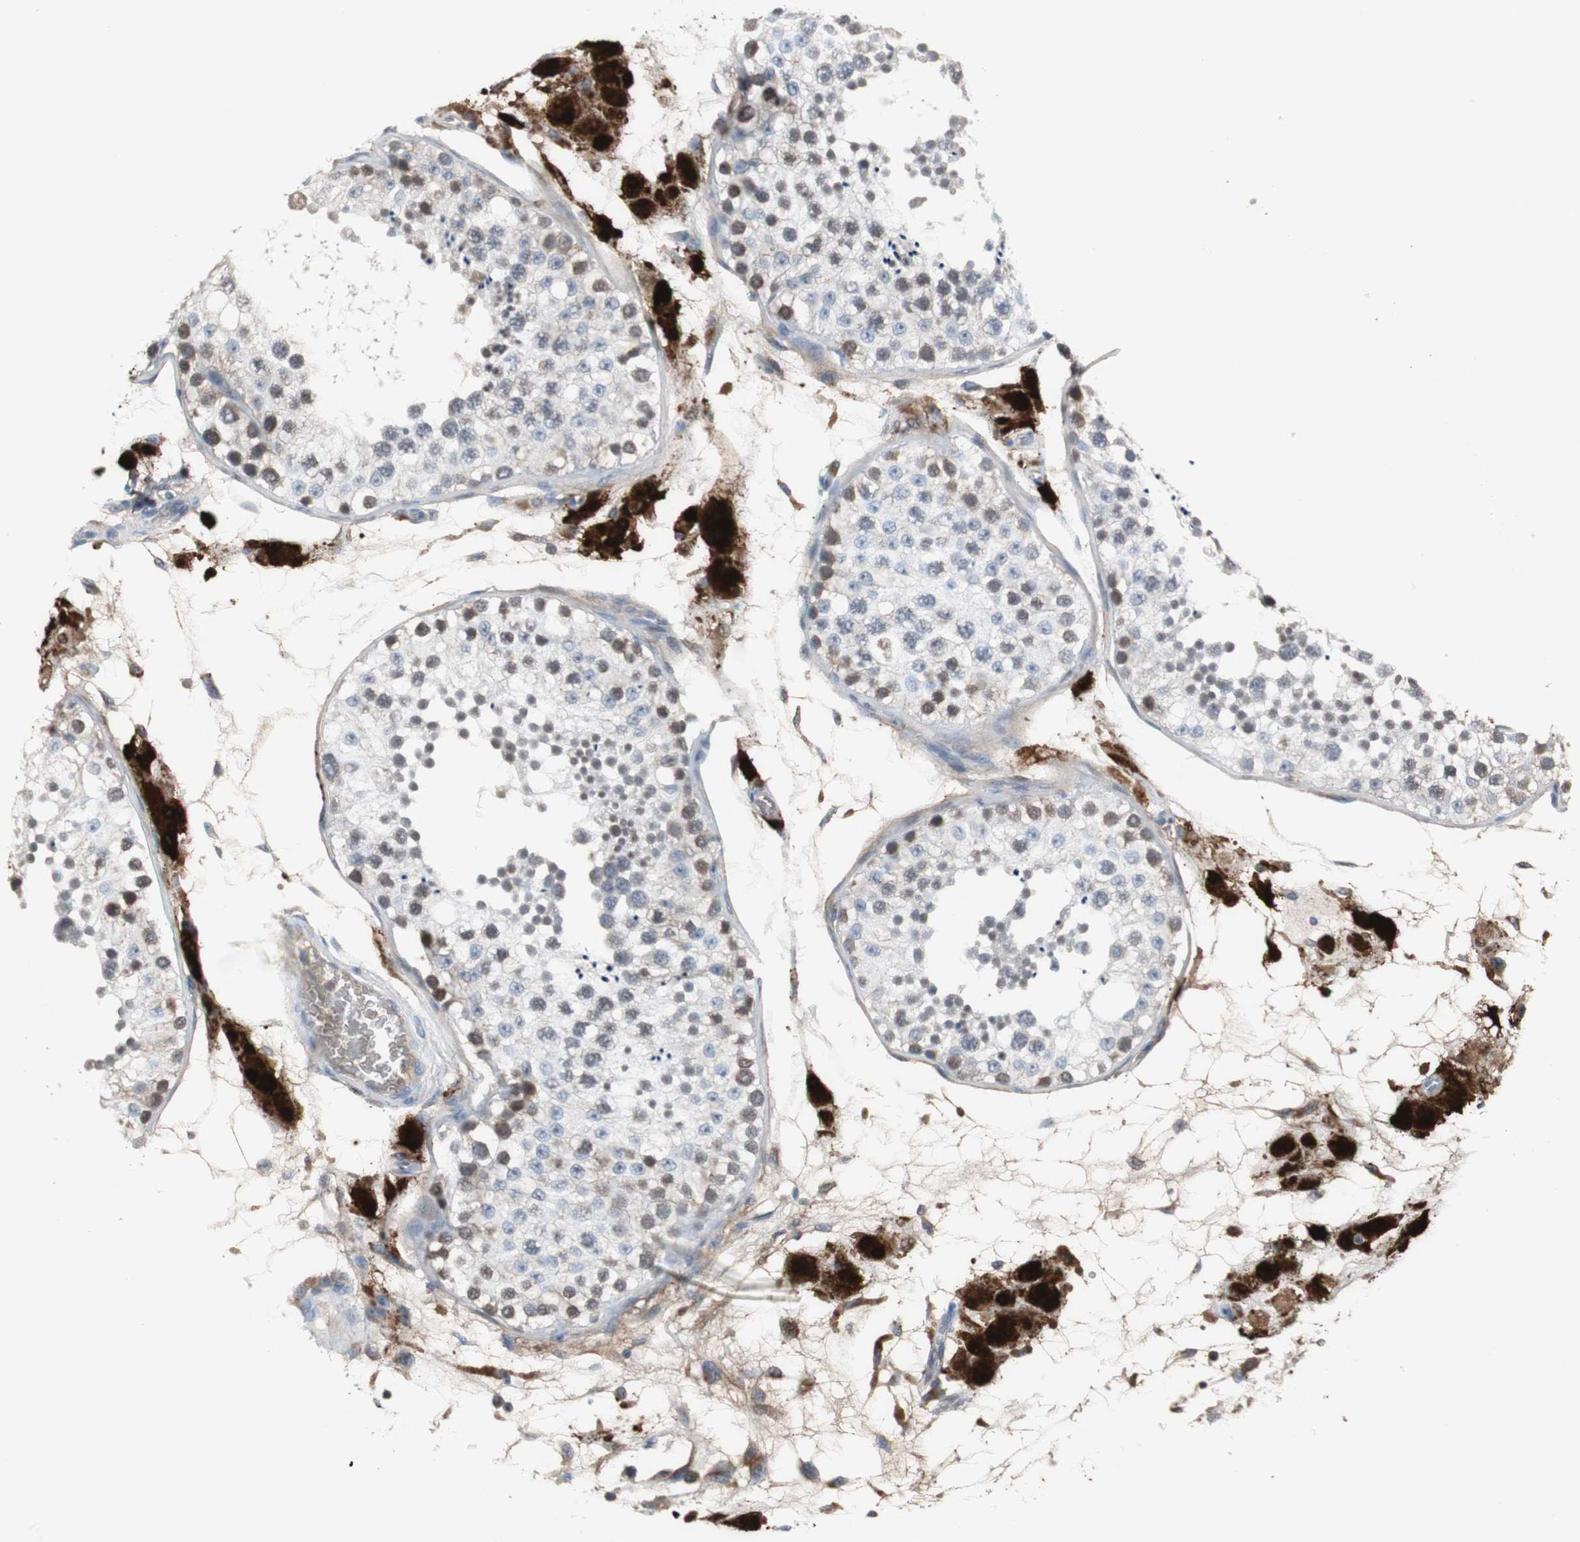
{"staining": {"intensity": "moderate", "quantity": "25%-75%", "location": "cytoplasmic/membranous,nuclear"}, "tissue": "testis", "cell_type": "Cells in seminiferous ducts", "image_type": "normal", "snomed": [{"axis": "morphology", "description": "Normal tissue, NOS"}, {"axis": "topography", "description": "Testis"}], "caption": "This photomicrograph exhibits immunohistochemistry staining of benign testis, with medium moderate cytoplasmic/membranous,nuclear positivity in about 25%-75% of cells in seminiferous ducts.", "gene": "CALB2", "patient": {"sex": "male", "age": 26}}